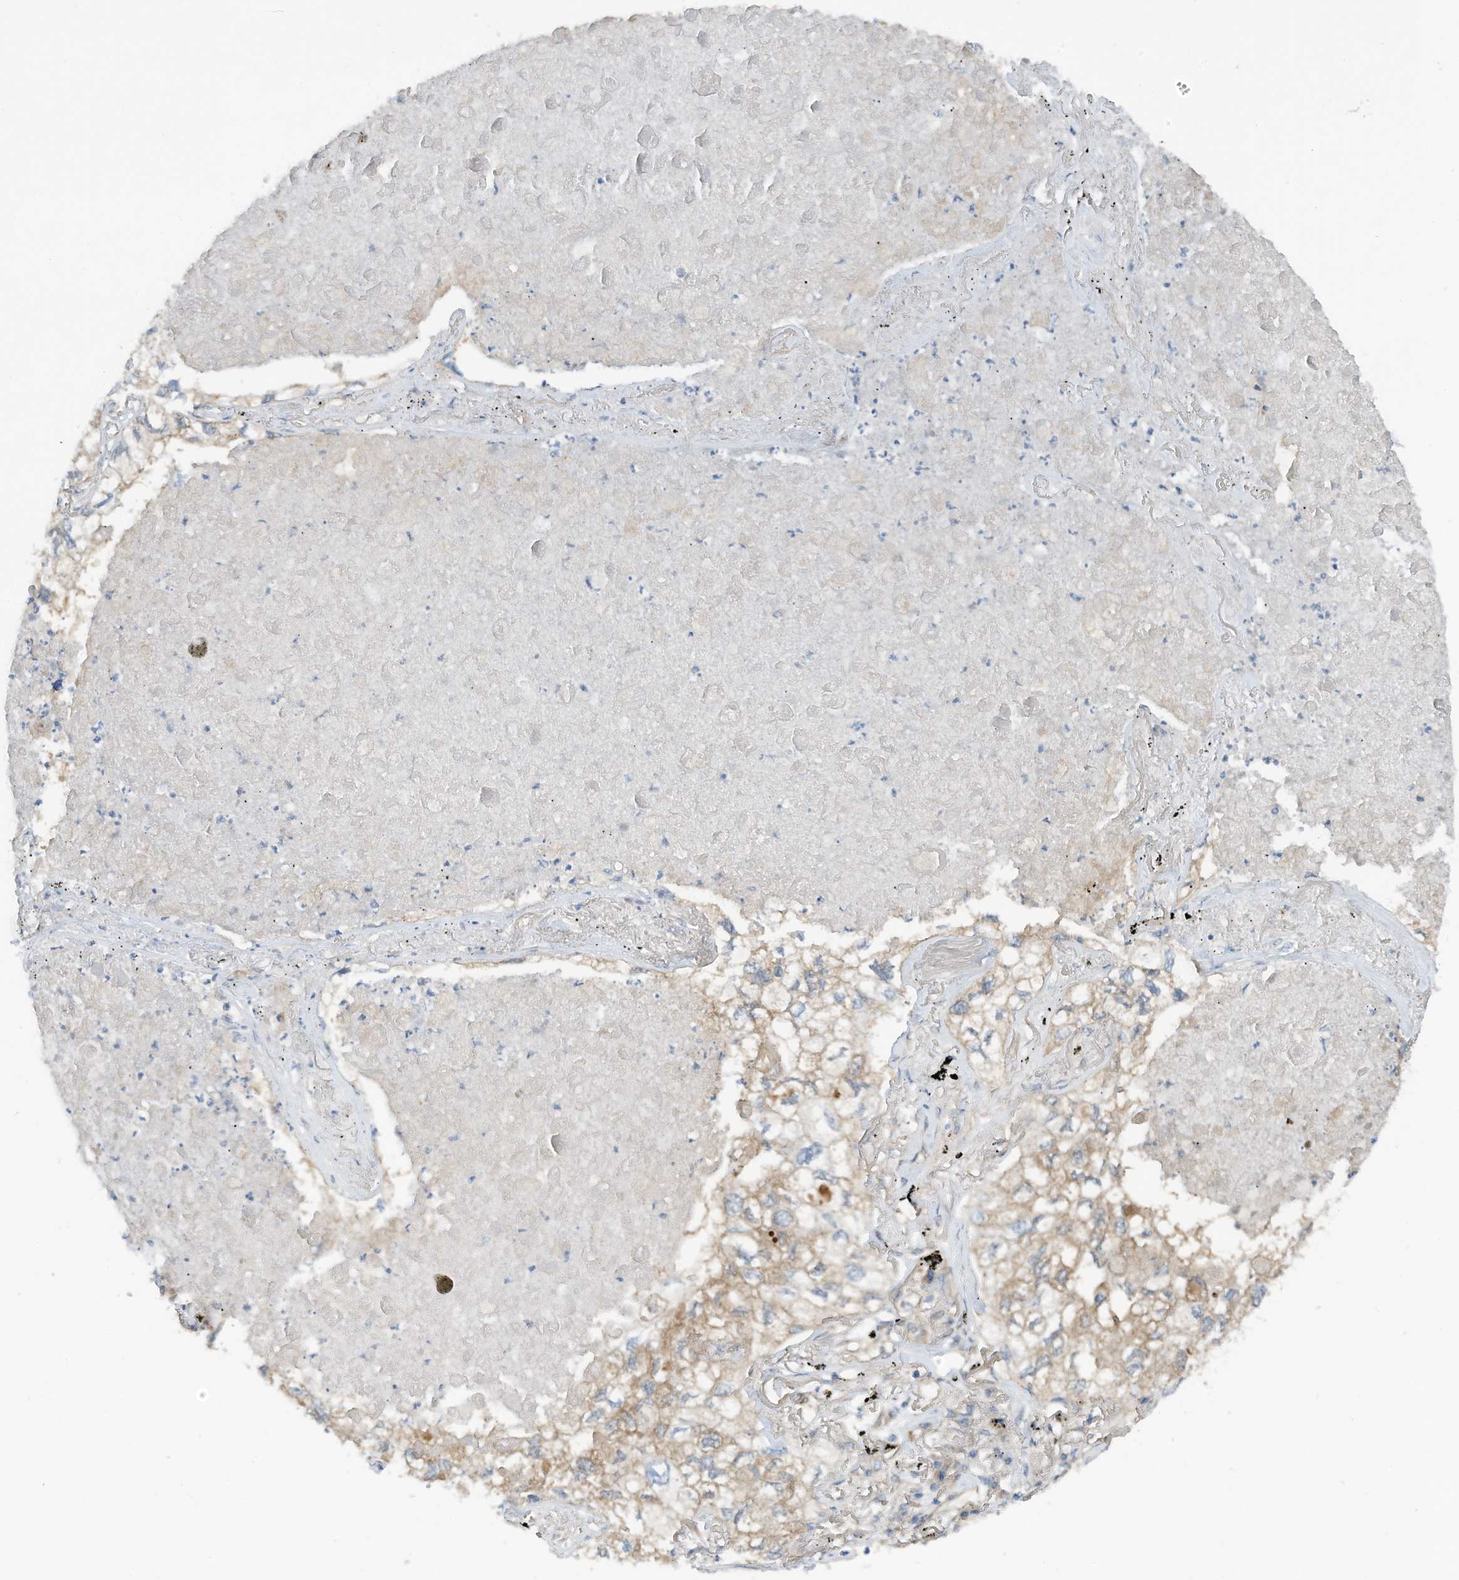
{"staining": {"intensity": "weak", "quantity": "25%-75%", "location": "cytoplasmic/membranous"}, "tissue": "lung cancer", "cell_type": "Tumor cells", "image_type": "cancer", "snomed": [{"axis": "morphology", "description": "Adenocarcinoma, NOS"}, {"axis": "topography", "description": "Lung"}], "caption": "Lung cancer was stained to show a protein in brown. There is low levels of weak cytoplasmic/membranous positivity in about 25%-75% of tumor cells.", "gene": "REPS1", "patient": {"sex": "male", "age": 65}}